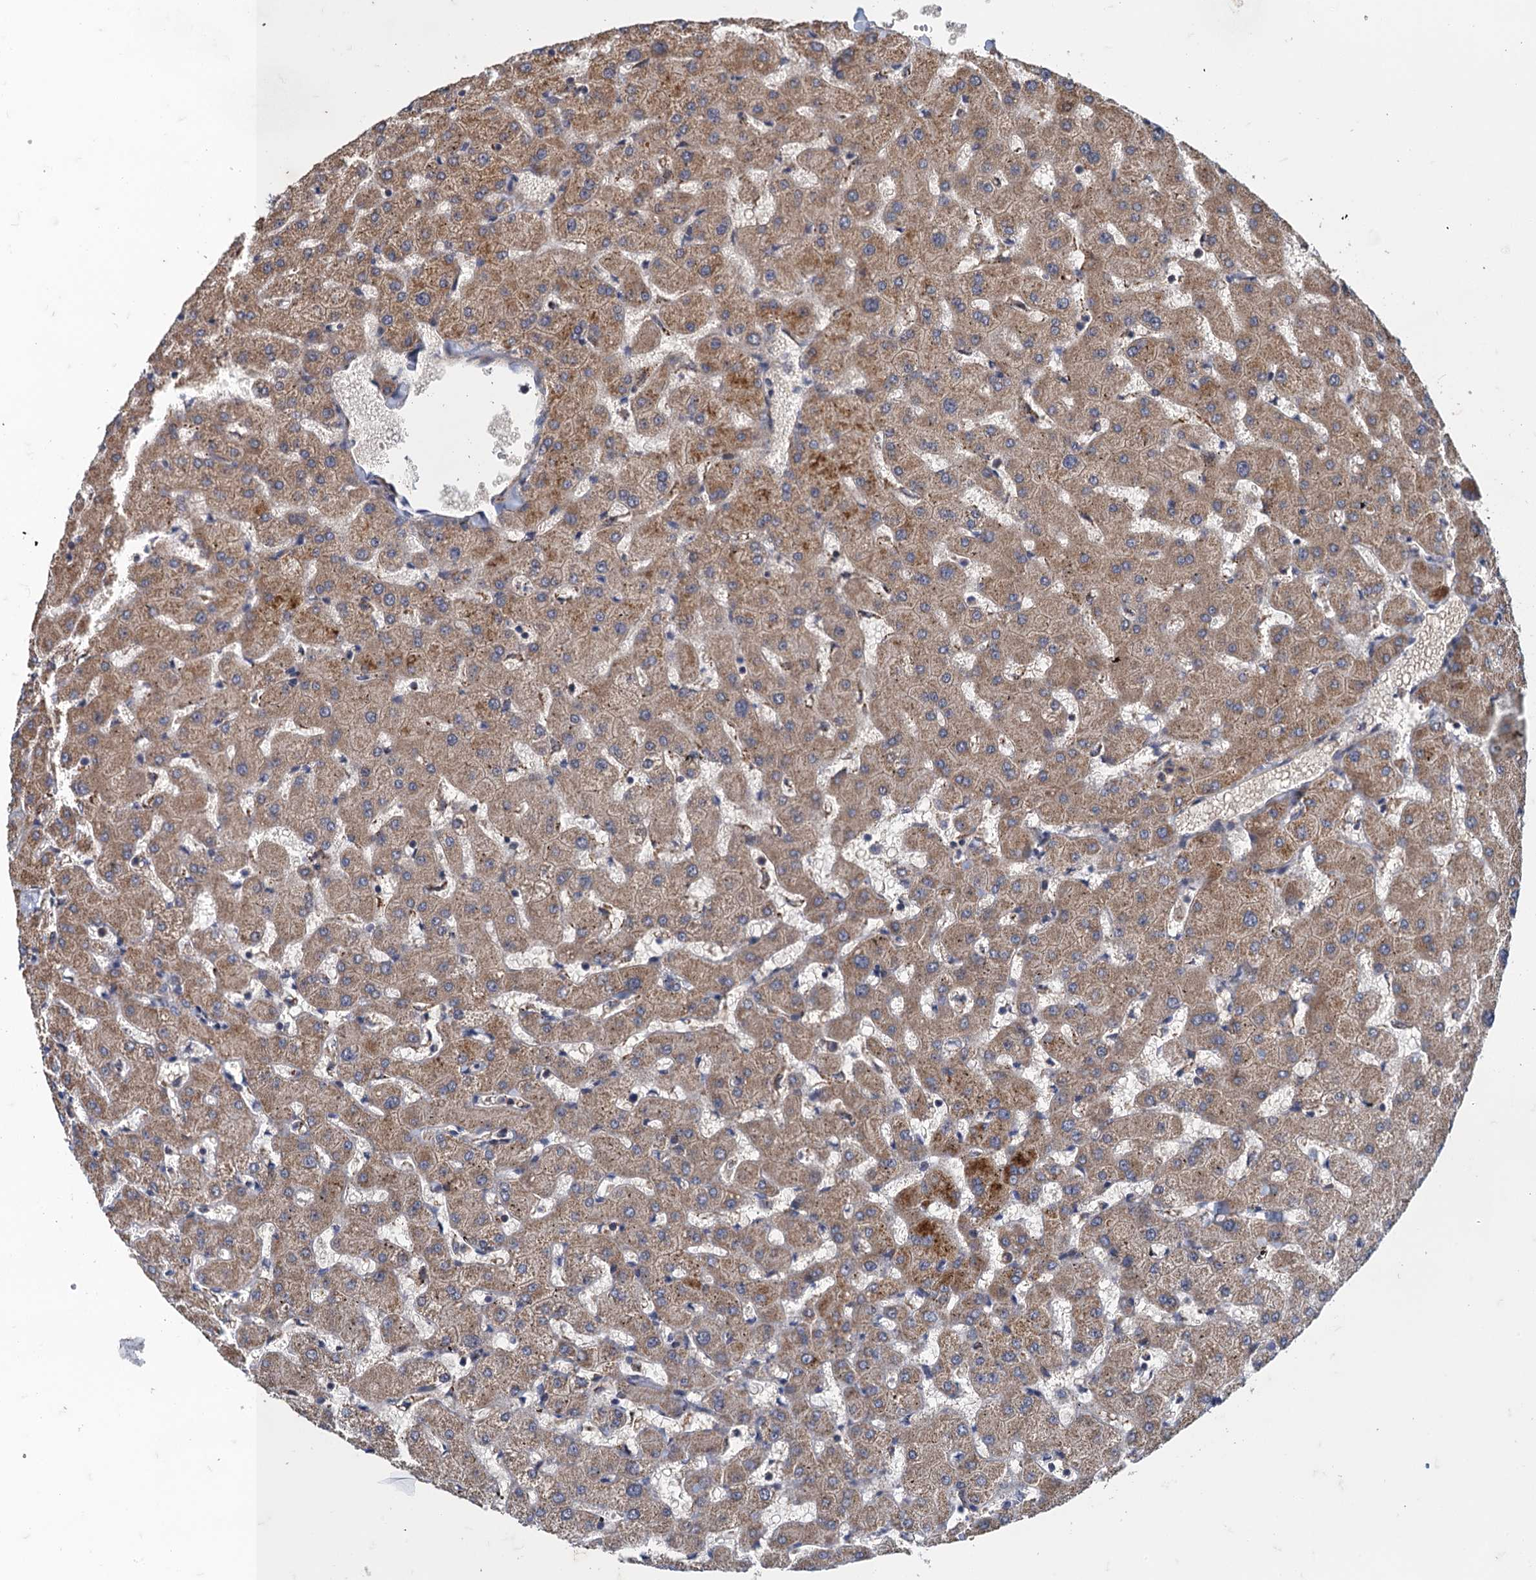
{"staining": {"intensity": "weak", "quantity": "<25%", "location": "cytoplasmic/membranous"}, "tissue": "liver", "cell_type": "Cholangiocytes", "image_type": "normal", "snomed": [{"axis": "morphology", "description": "Normal tissue, NOS"}, {"axis": "topography", "description": "Liver"}], "caption": "Immunohistochemical staining of unremarkable liver shows no significant positivity in cholangiocytes.", "gene": "MDM1", "patient": {"sex": "female", "age": 63}}